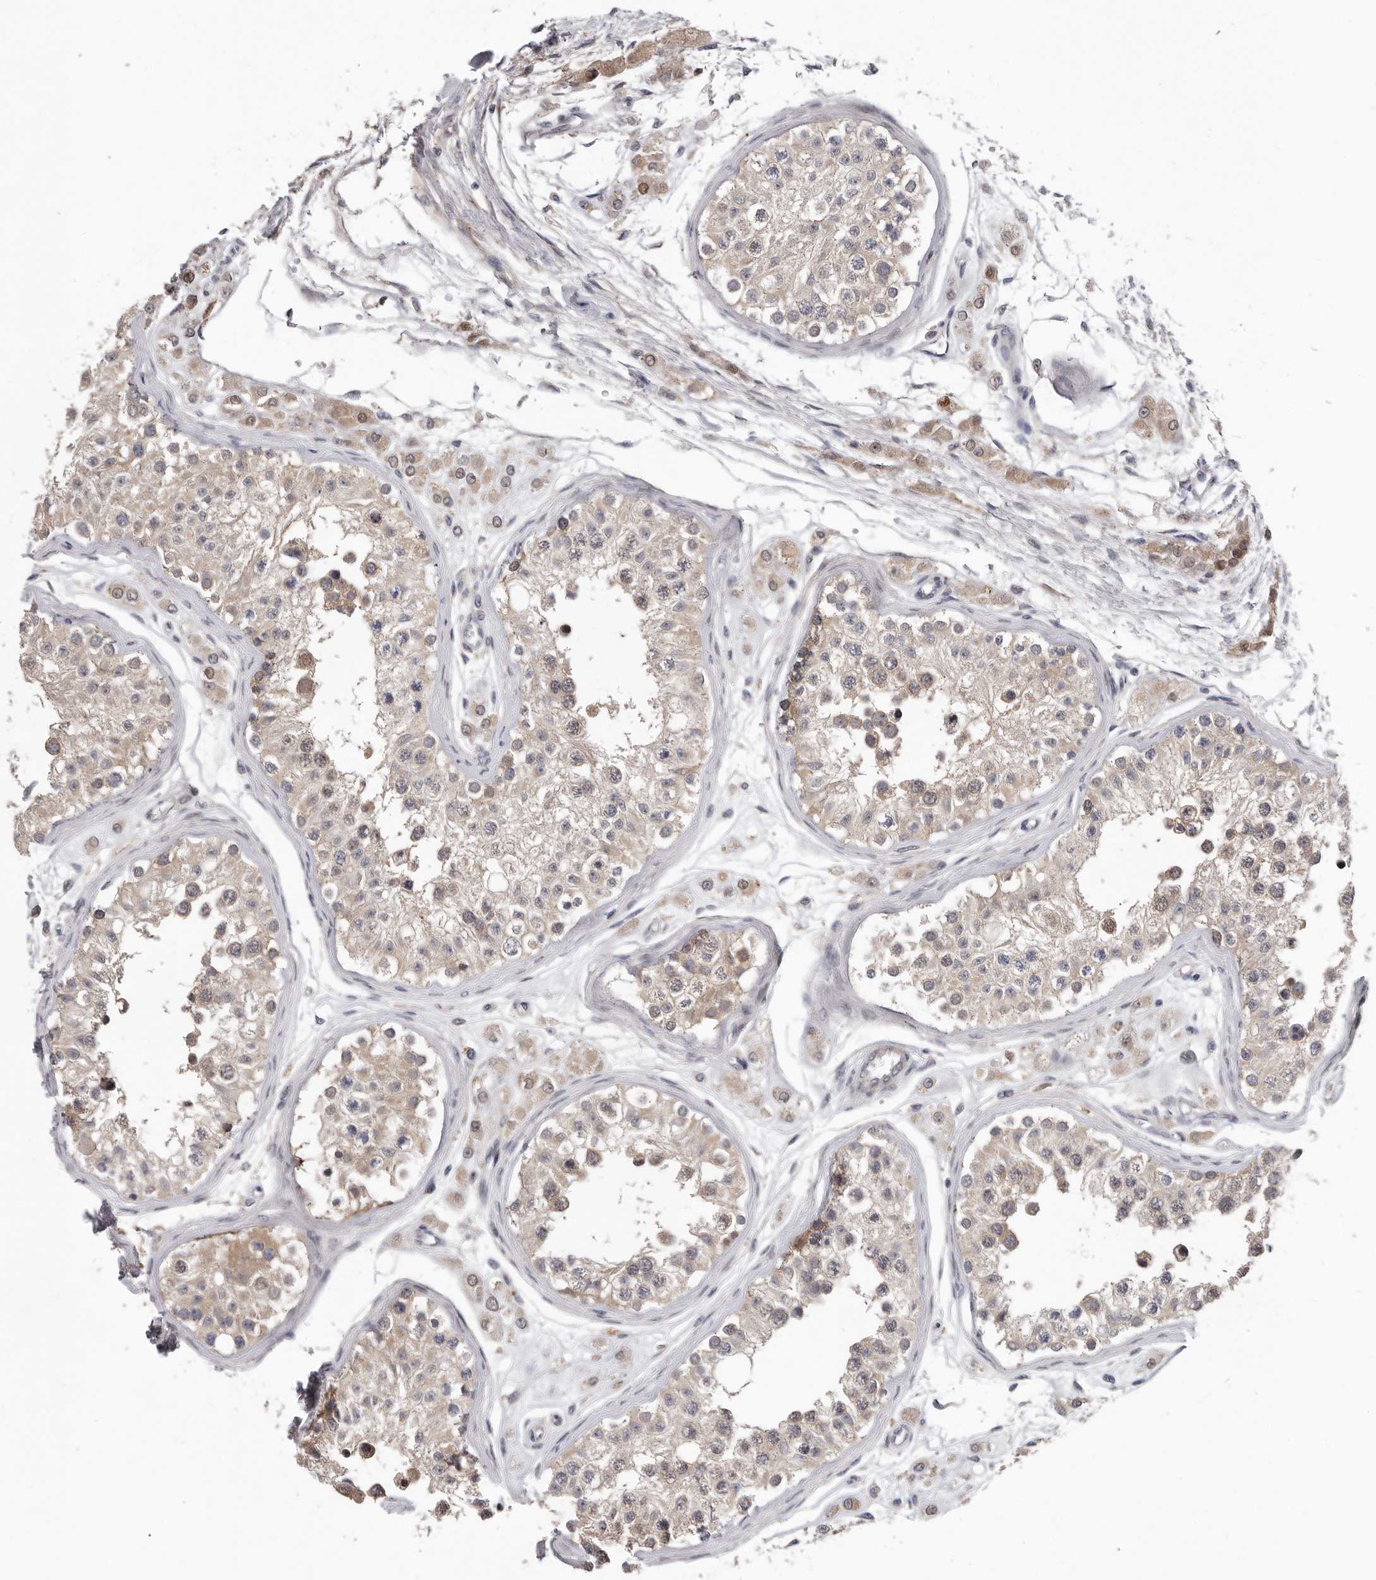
{"staining": {"intensity": "weak", "quantity": ">75%", "location": "cytoplasmic/membranous"}, "tissue": "testis", "cell_type": "Cells in seminiferous ducts", "image_type": "normal", "snomed": [{"axis": "morphology", "description": "Normal tissue, NOS"}, {"axis": "morphology", "description": "Adenocarcinoma, metastatic, NOS"}, {"axis": "topography", "description": "Testis"}], "caption": "Weak cytoplasmic/membranous protein staining is seen in about >75% of cells in seminiferous ducts in testis. (DAB (3,3'-diaminobenzidine) IHC, brown staining for protein, blue staining for nuclei).", "gene": "ATXN3L", "patient": {"sex": "male", "age": 26}}